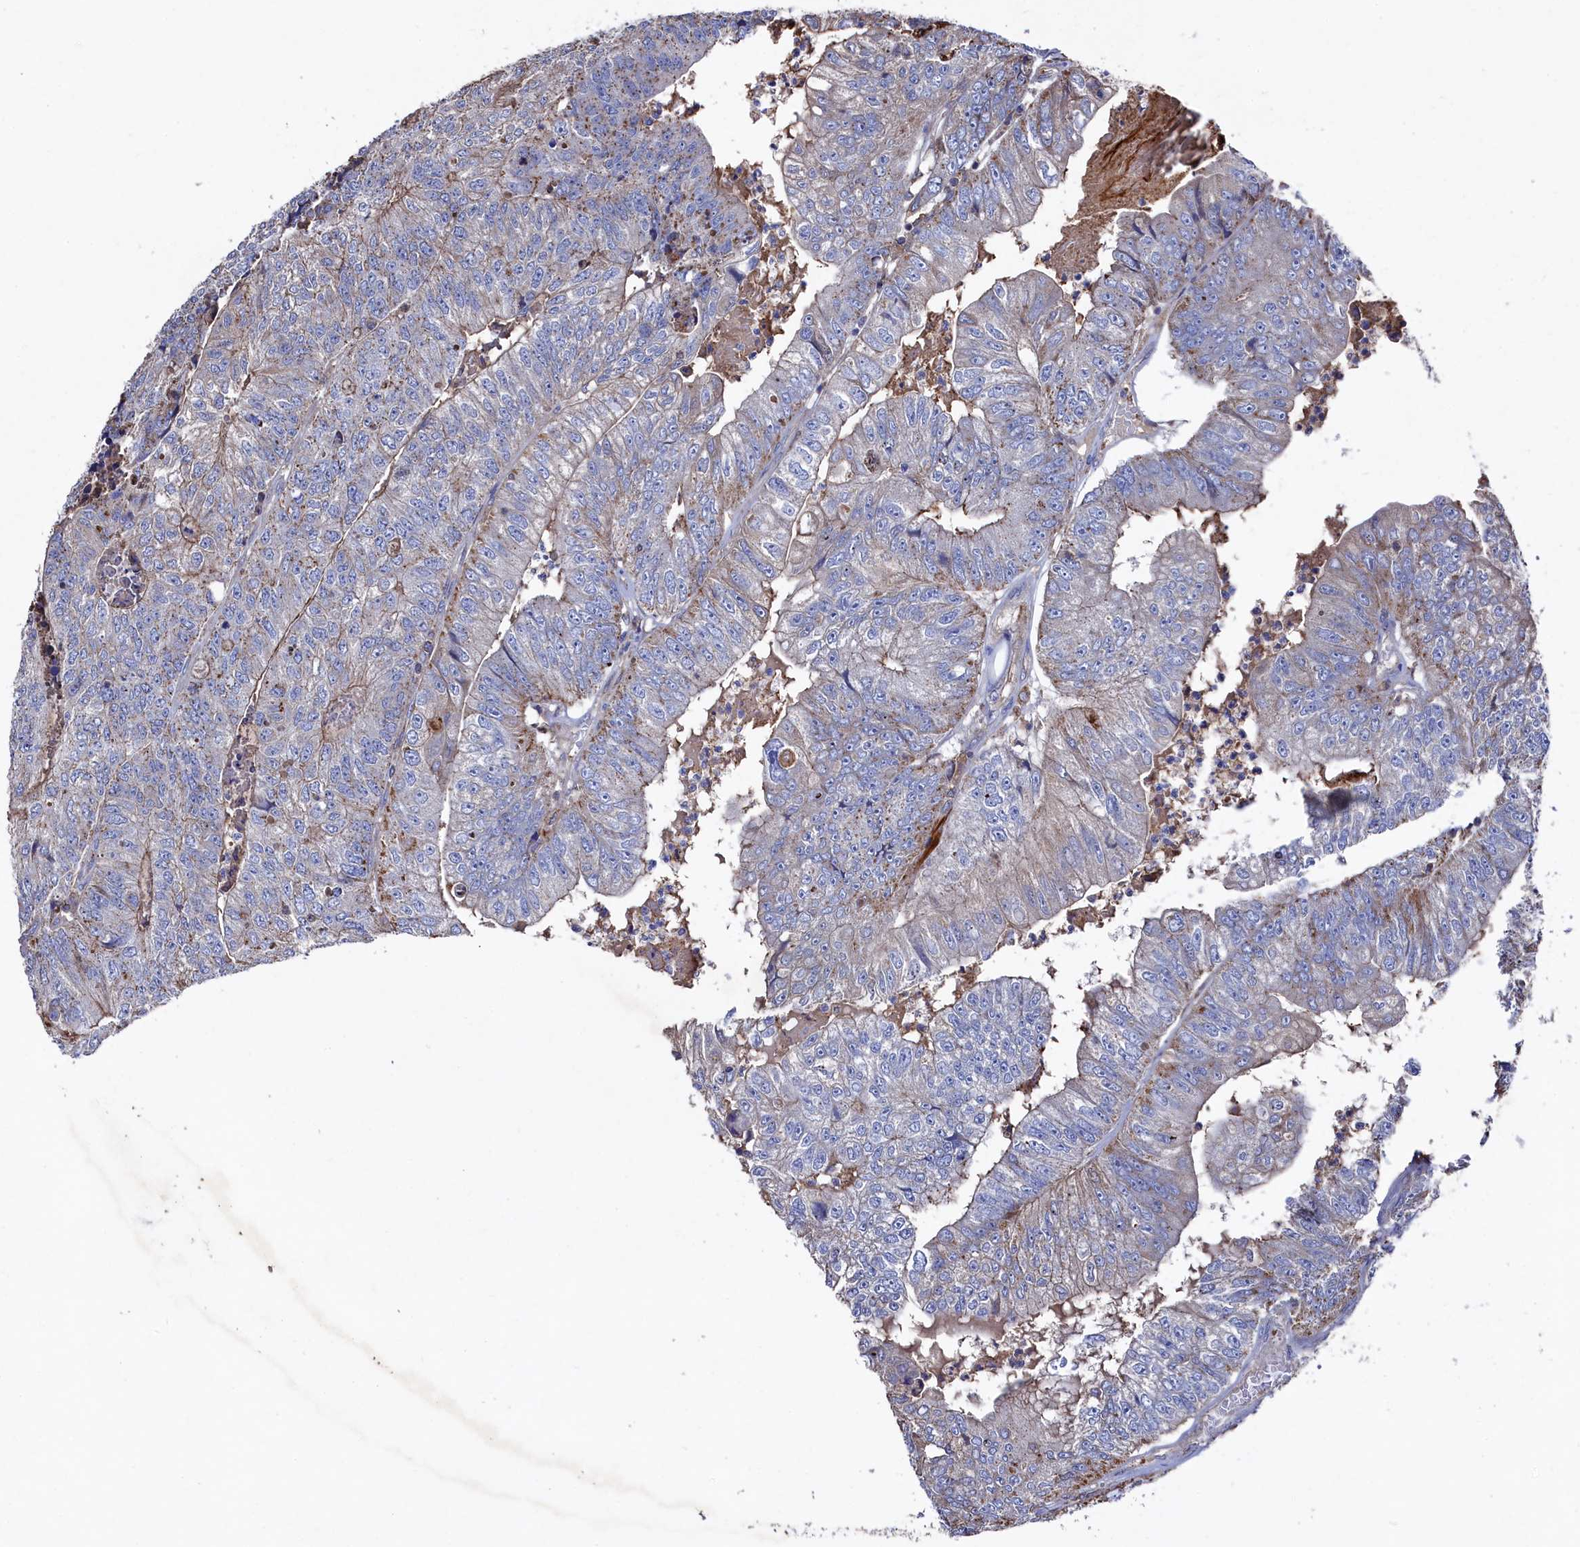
{"staining": {"intensity": "weak", "quantity": "<25%", "location": "cytoplasmic/membranous"}, "tissue": "colorectal cancer", "cell_type": "Tumor cells", "image_type": "cancer", "snomed": [{"axis": "morphology", "description": "Adenocarcinoma, NOS"}, {"axis": "topography", "description": "Colon"}], "caption": "The photomicrograph demonstrates no staining of tumor cells in colorectal cancer.", "gene": "TK2", "patient": {"sex": "female", "age": 67}}